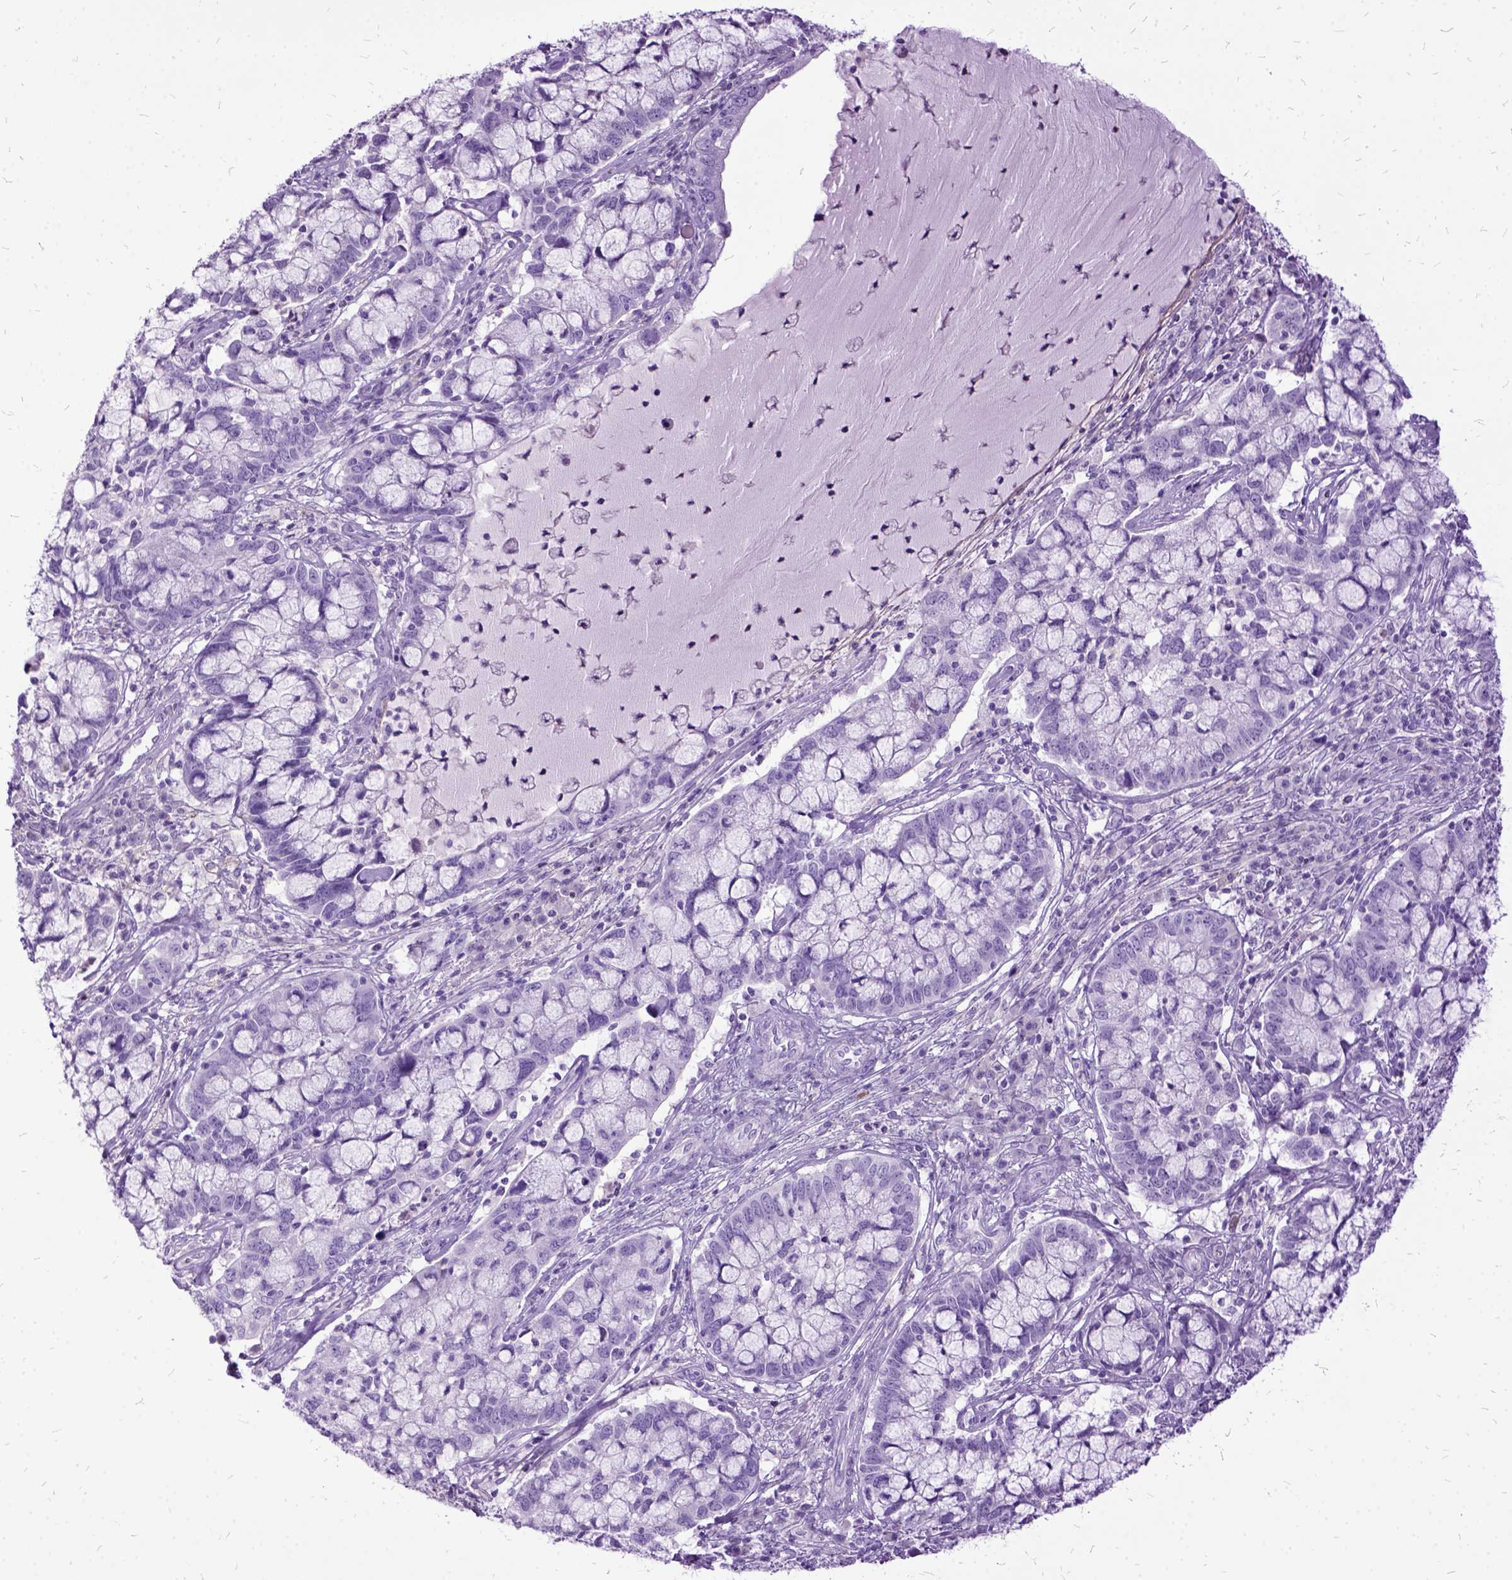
{"staining": {"intensity": "negative", "quantity": "none", "location": "none"}, "tissue": "cervical cancer", "cell_type": "Tumor cells", "image_type": "cancer", "snomed": [{"axis": "morphology", "description": "Adenocarcinoma, NOS"}, {"axis": "topography", "description": "Cervix"}], "caption": "The image reveals no staining of tumor cells in cervical cancer. The staining is performed using DAB brown chromogen with nuclei counter-stained in using hematoxylin.", "gene": "MME", "patient": {"sex": "female", "age": 40}}